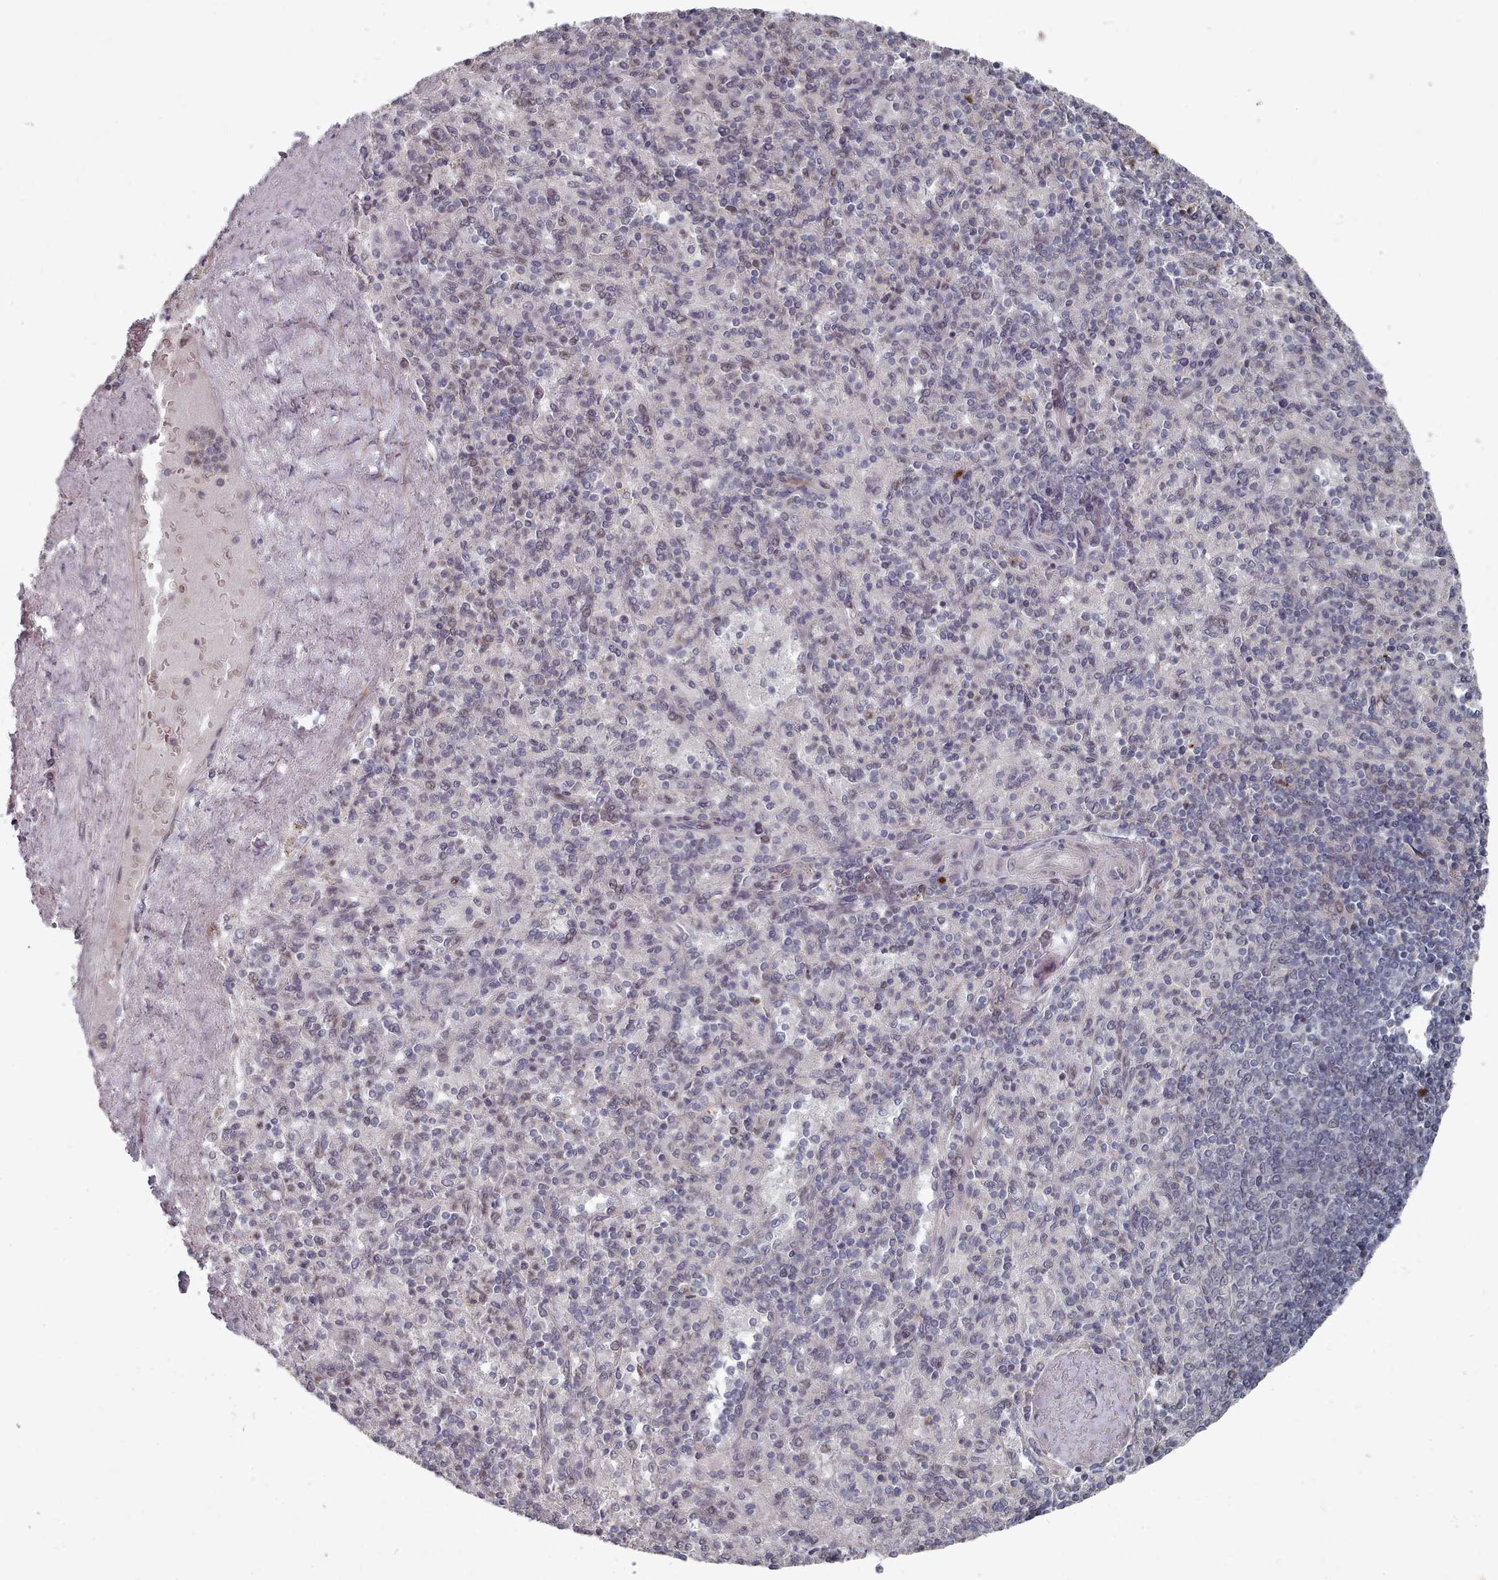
{"staining": {"intensity": "negative", "quantity": "none", "location": "none"}, "tissue": "spleen", "cell_type": "Cells in red pulp", "image_type": "normal", "snomed": [{"axis": "morphology", "description": "Normal tissue, NOS"}, {"axis": "topography", "description": "Spleen"}], "caption": "Spleen stained for a protein using IHC demonstrates no expression cells in red pulp.", "gene": "CPSF4", "patient": {"sex": "male", "age": 82}}